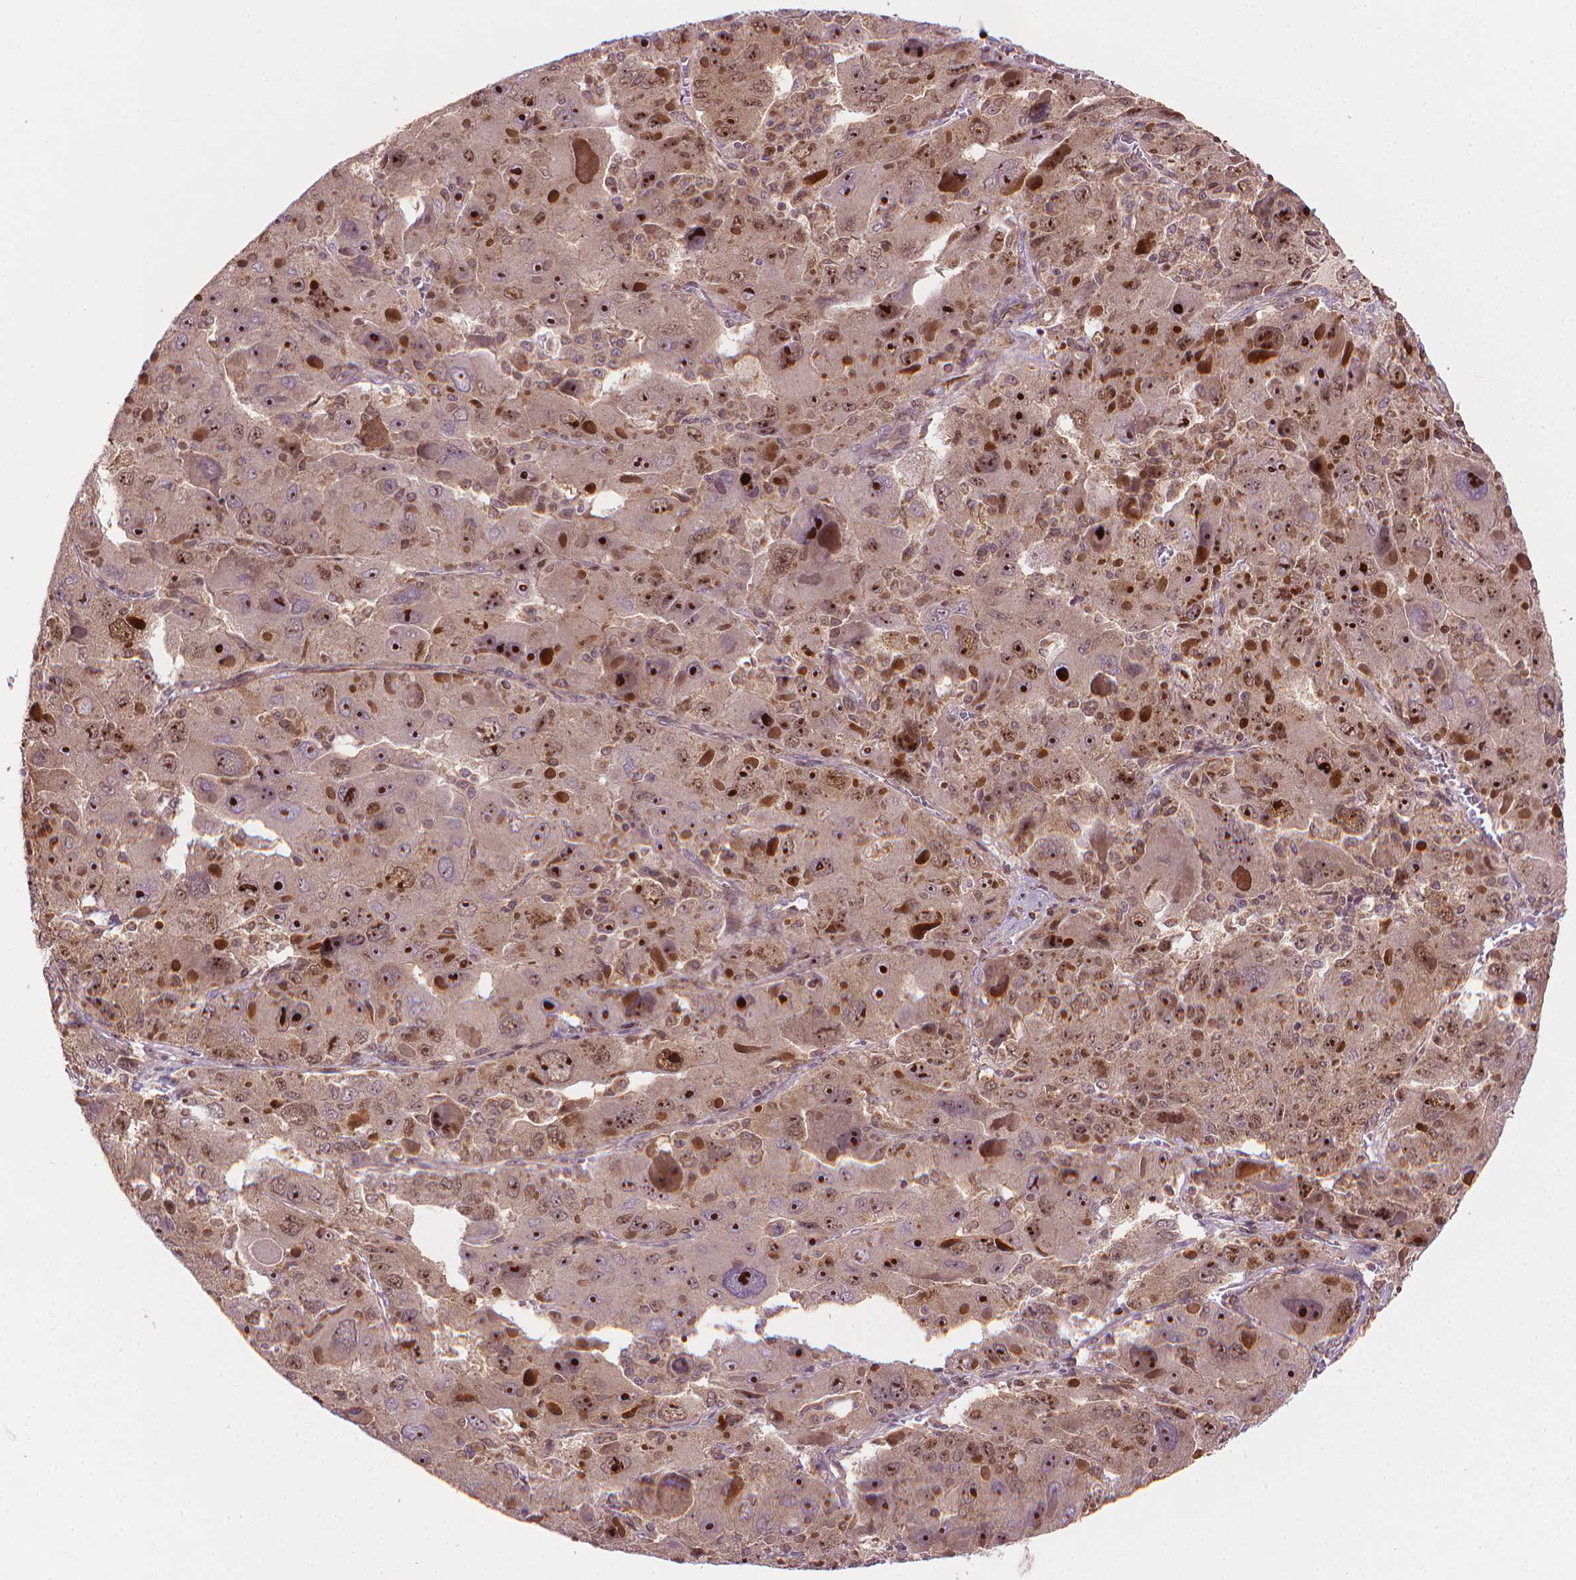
{"staining": {"intensity": "strong", "quantity": "25%-75%", "location": "nuclear"}, "tissue": "liver cancer", "cell_type": "Tumor cells", "image_type": "cancer", "snomed": [{"axis": "morphology", "description": "Carcinoma, Hepatocellular, NOS"}, {"axis": "topography", "description": "Liver"}], "caption": "Protein staining of liver hepatocellular carcinoma tissue exhibits strong nuclear positivity in about 25%-75% of tumor cells.", "gene": "SMC2", "patient": {"sex": "female", "age": 41}}